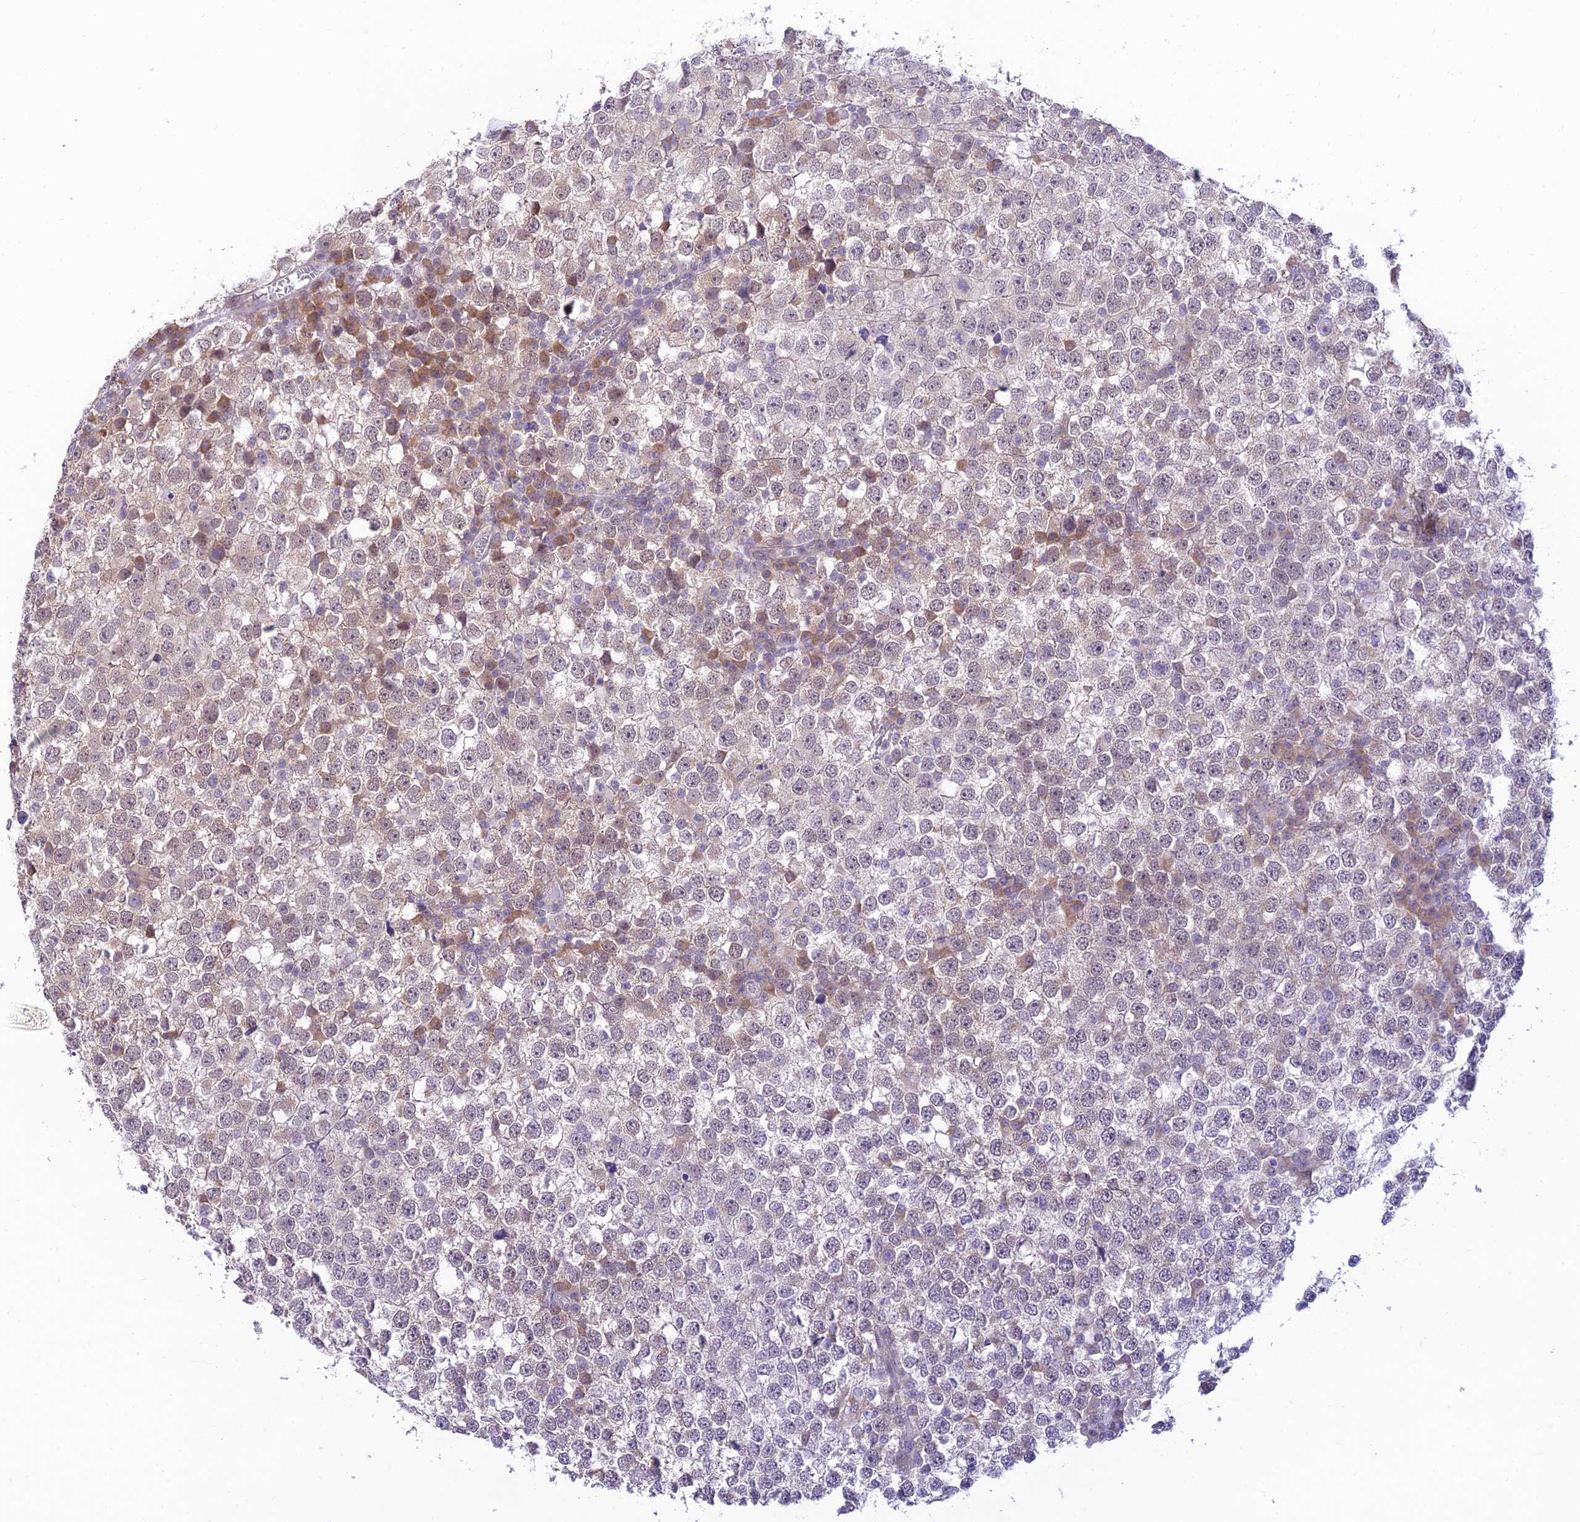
{"staining": {"intensity": "negative", "quantity": "none", "location": "none"}, "tissue": "testis cancer", "cell_type": "Tumor cells", "image_type": "cancer", "snomed": [{"axis": "morphology", "description": "Seminoma, NOS"}, {"axis": "topography", "description": "Testis"}], "caption": "Tumor cells are negative for brown protein staining in testis cancer.", "gene": "SKIC8", "patient": {"sex": "male", "age": 65}}